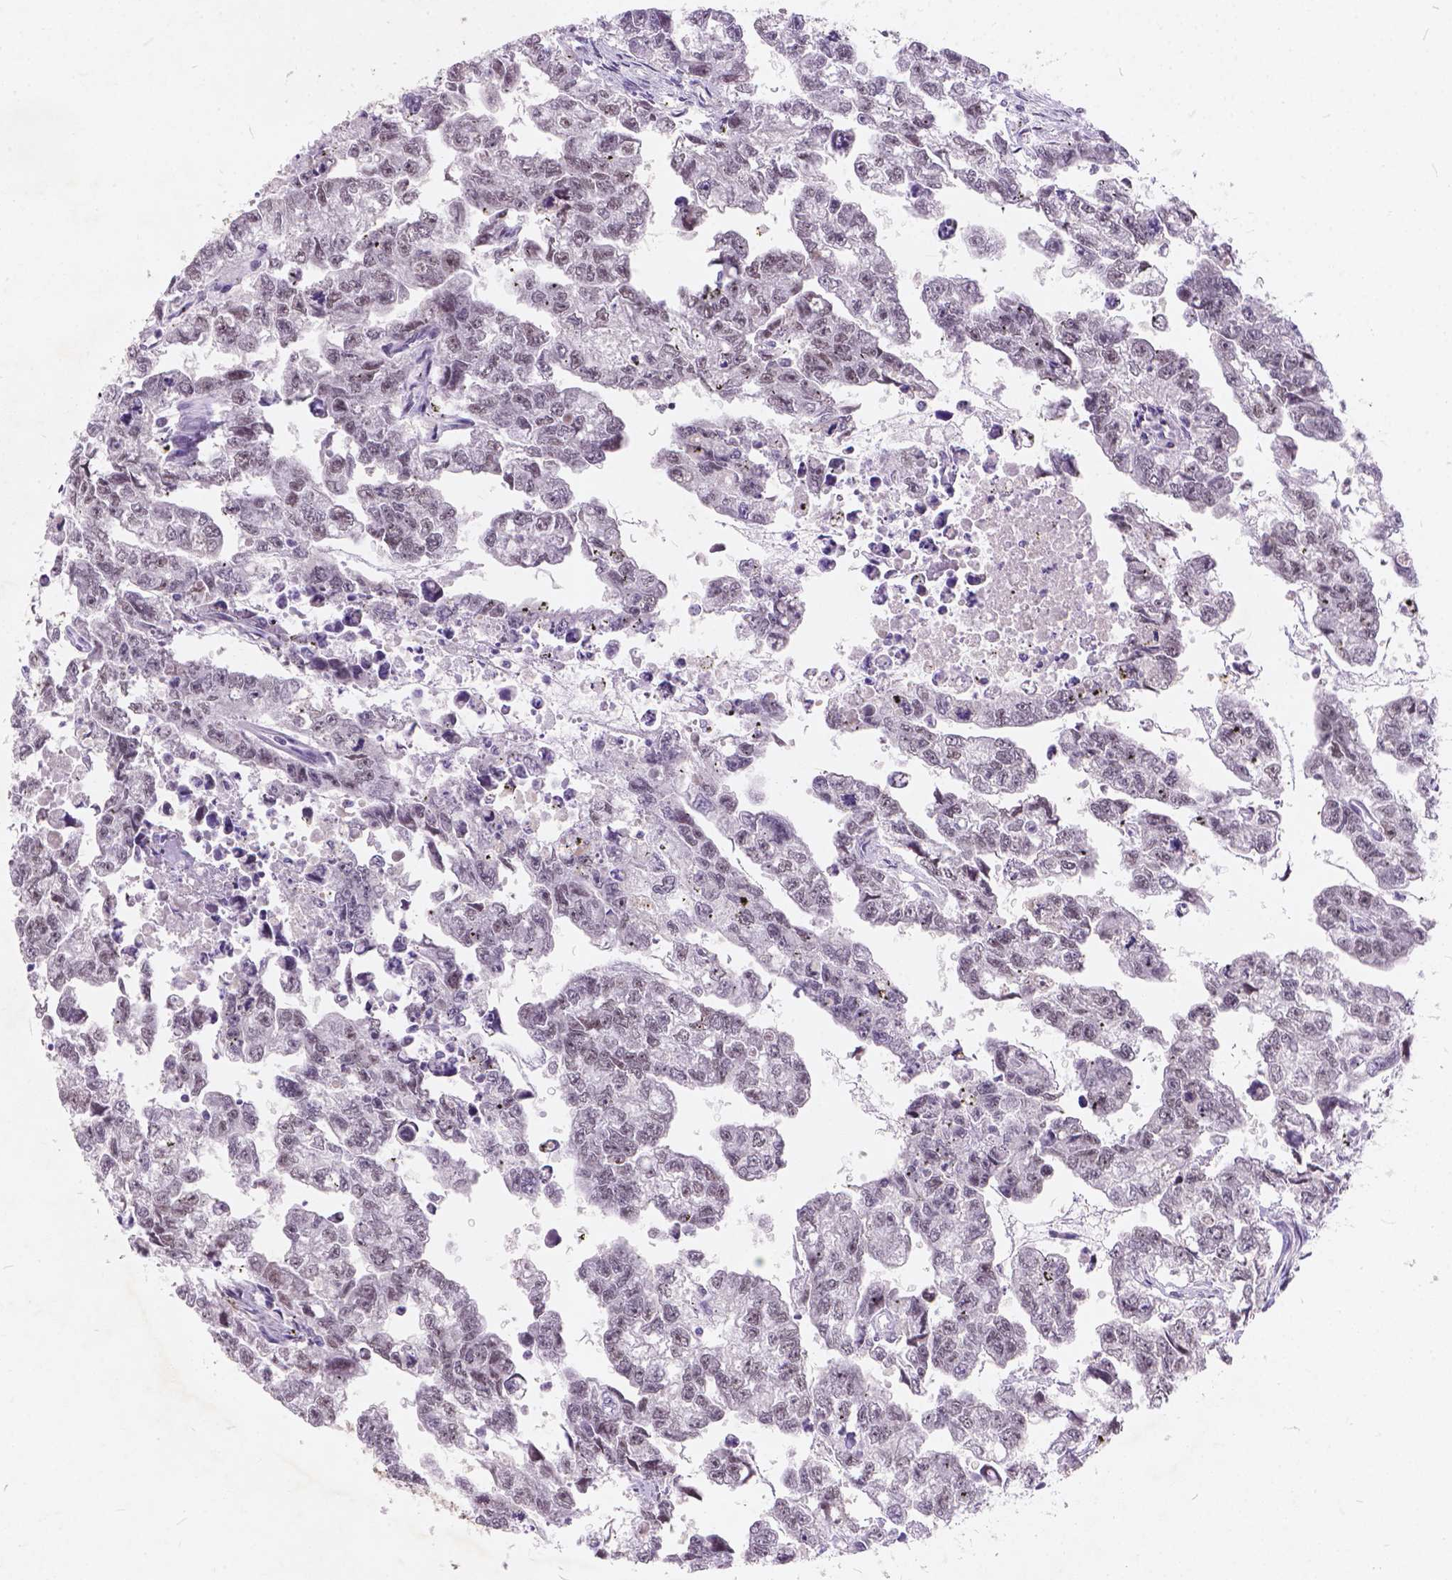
{"staining": {"intensity": "weak", "quantity": "25%-75%", "location": "nuclear"}, "tissue": "testis cancer", "cell_type": "Tumor cells", "image_type": "cancer", "snomed": [{"axis": "morphology", "description": "Carcinoma, Embryonal, NOS"}, {"axis": "morphology", "description": "Teratoma, malignant, NOS"}, {"axis": "topography", "description": "Testis"}], "caption": "Immunohistochemistry micrograph of human testis malignant teratoma stained for a protein (brown), which demonstrates low levels of weak nuclear positivity in about 25%-75% of tumor cells.", "gene": "FAM53A", "patient": {"sex": "male", "age": 44}}